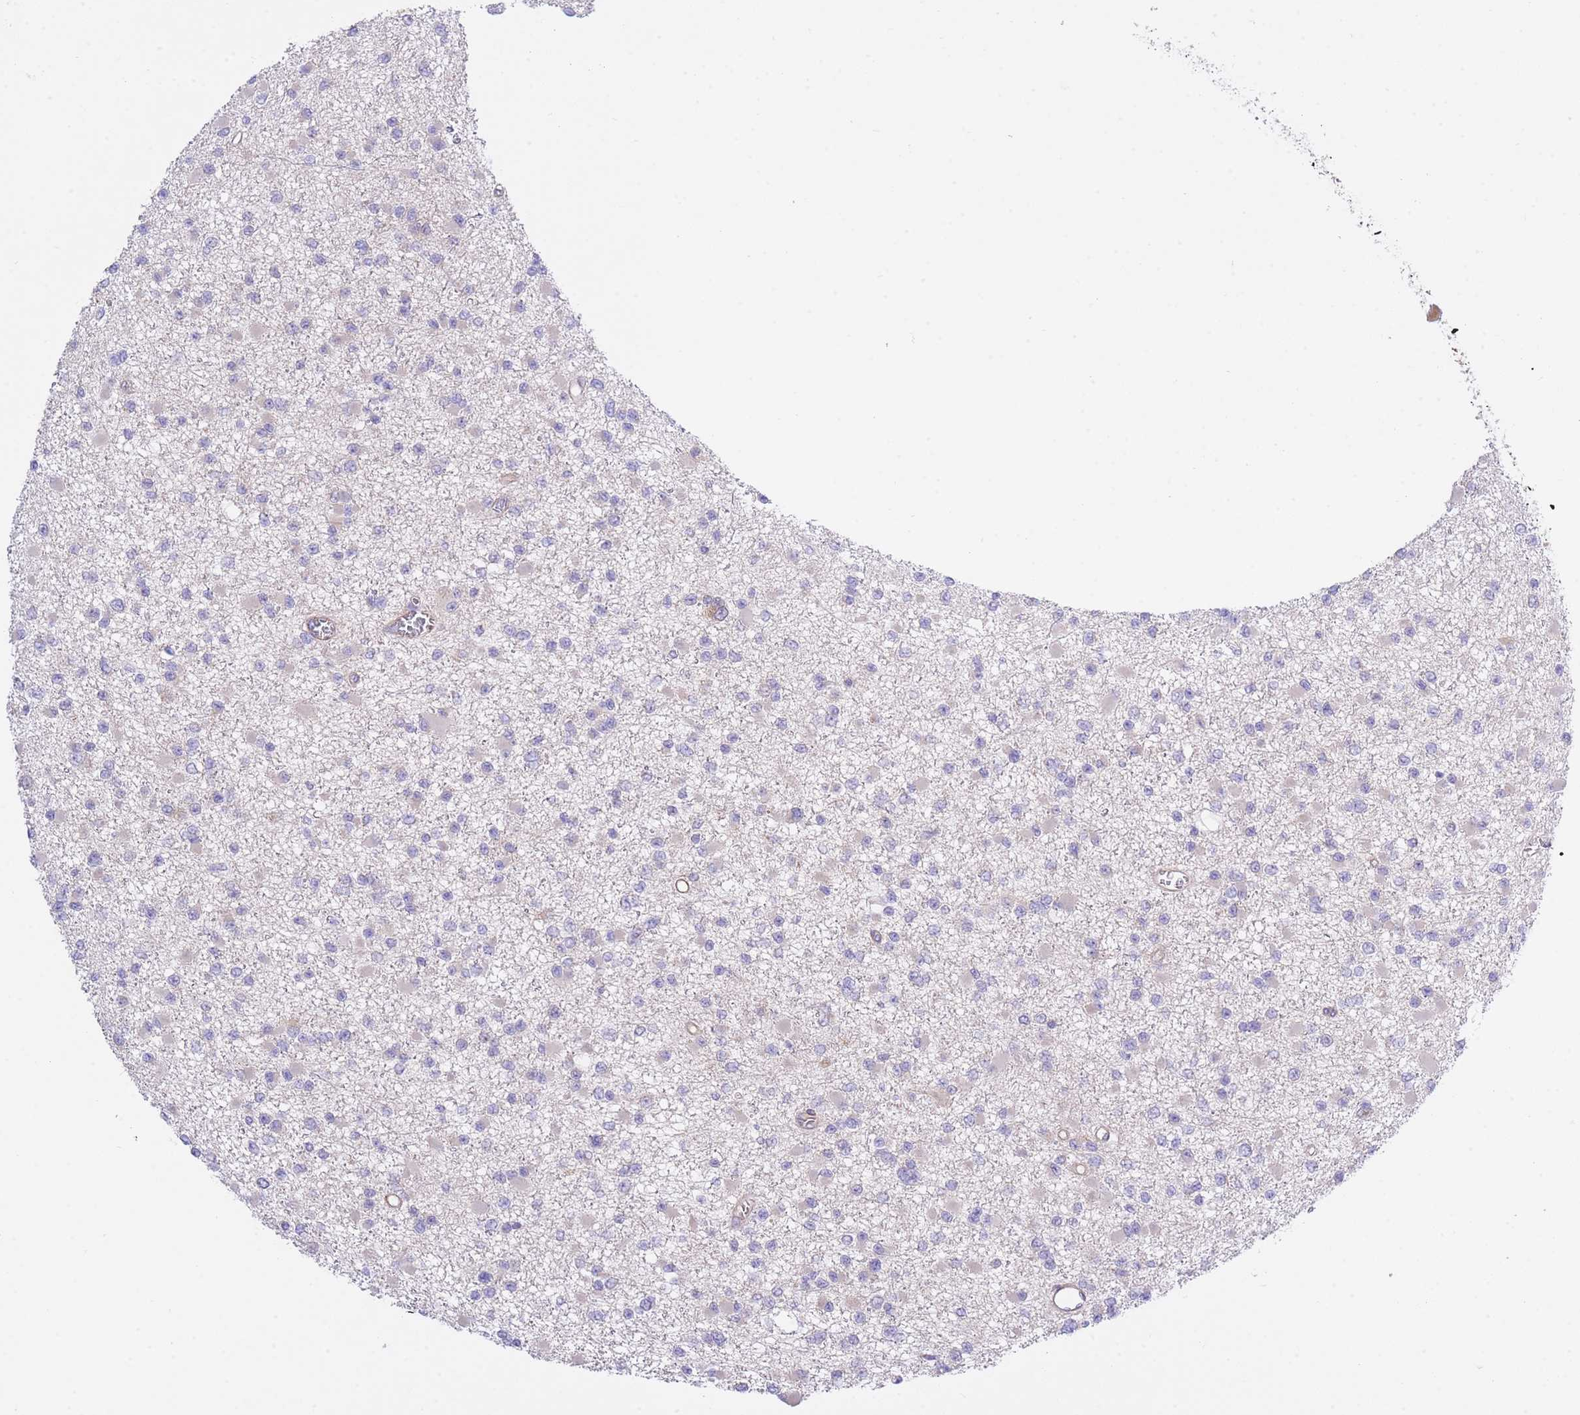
{"staining": {"intensity": "negative", "quantity": "none", "location": "none"}, "tissue": "glioma", "cell_type": "Tumor cells", "image_type": "cancer", "snomed": [{"axis": "morphology", "description": "Glioma, malignant, Low grade"}, {"axis": "topography", "description": "Brain"}], "caption": "Tumor cells are negative for brown protein staining in malignant glioma (low-grade).", "gene": "CHAC1", "patient": {"sex": "female", "age": 22}}